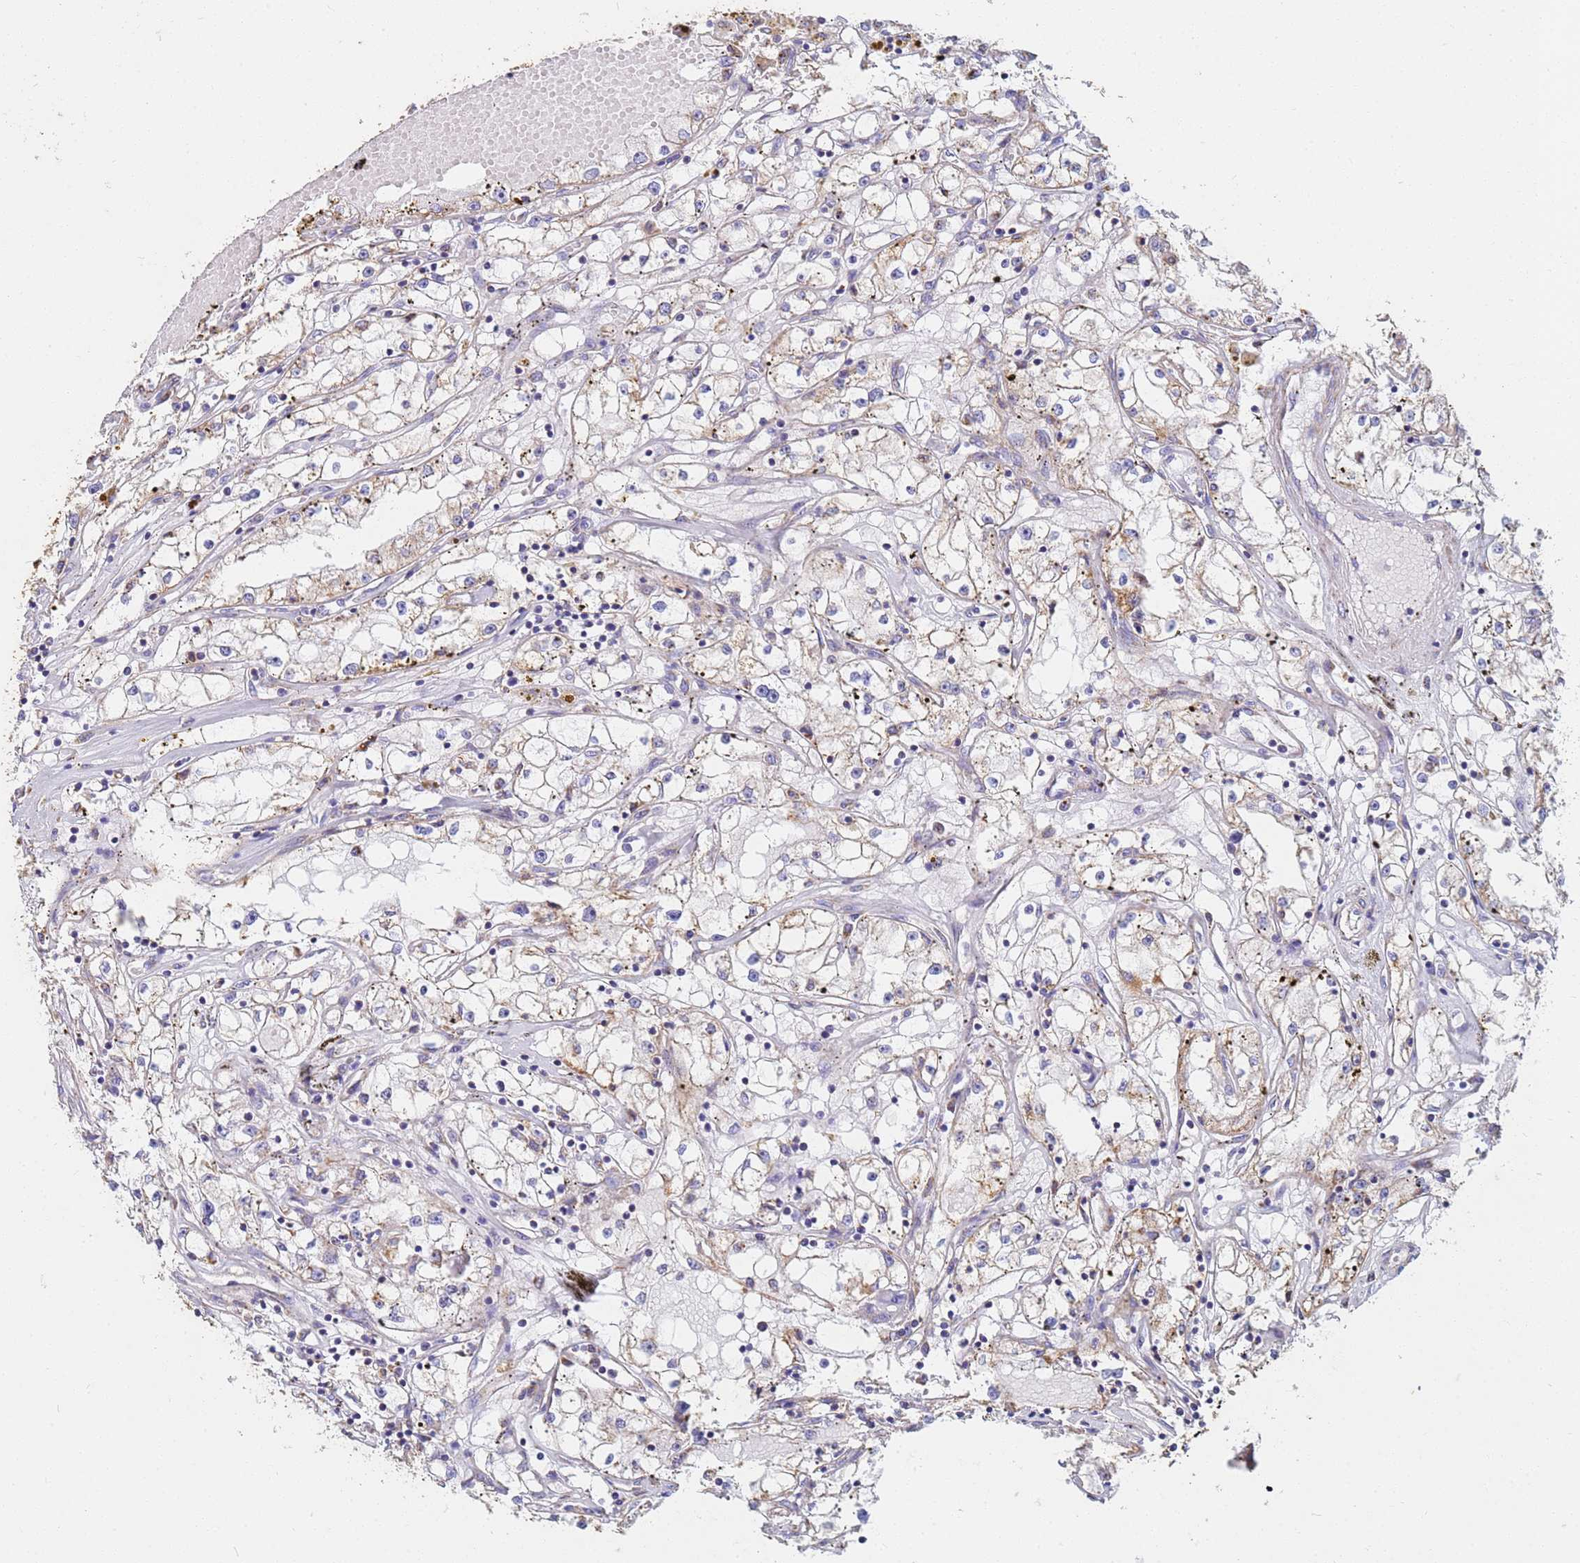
{"staining": {"intensity": "weak", "quantity": "<25%", "location": "cytoplasmic/membranous"}, "tissue": "renal cancer", "cell_type": "Tumor cells", "image_type": "cancer", "snomed": [{"axis": "morphology", "description": "Adenocarcinoma, NOS"}, {"axis": "topography", "description": "Kidney"}], "caption": "A photomicrograph of adenocarcinoma (renal) stained for a protein displays no brown staining in tumor cells. (Immunohistochemistry (ihc), brightfield microscopy, high magnification).", "gene": "UQCRH", "patient": {"sex": "male", "age": 56}}